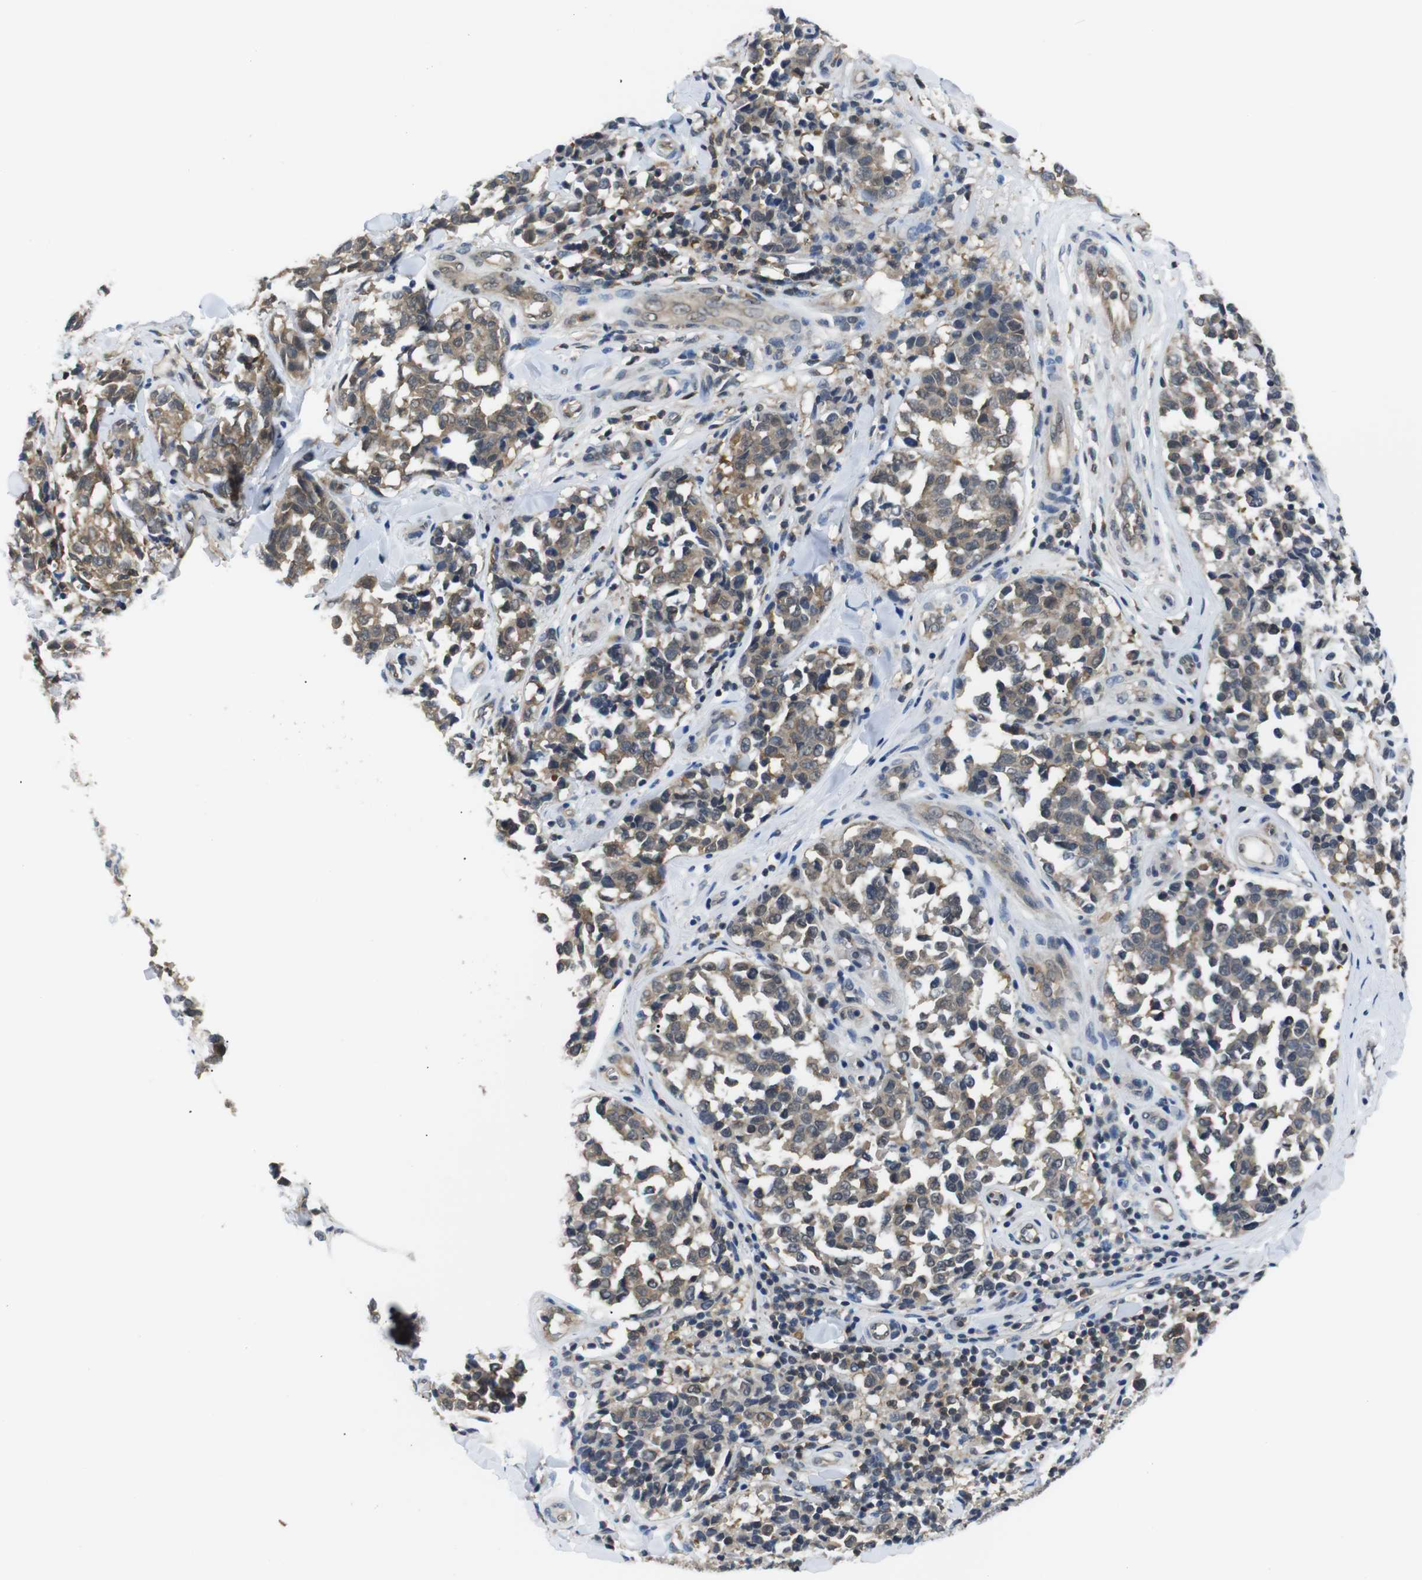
{"staining": {"intensity": "weak", "quantity": ">75%", "location": "cytoplasmic/membranous"}, "tissue": "melanoma", "cell_type": "Tumor cells", "image_type": "cancer", "snomed": [{"axis": "morphology", "description": "Malignant melanoma, NOS"}, {"axis": "topography", "description": "Skin"}], "caption": "Malignant melanoma stained for a protein demonstrates weak cytoplasmic/membranous positivity in tumor cells. (Stains: DAB (3,3'-diaminobenzidine) in brown, nuclei in blue, Microscopy: brightfield microscopy at high magnification).", "gene": "UBXN1", "patient": {"sex": "female", "age": 64}}